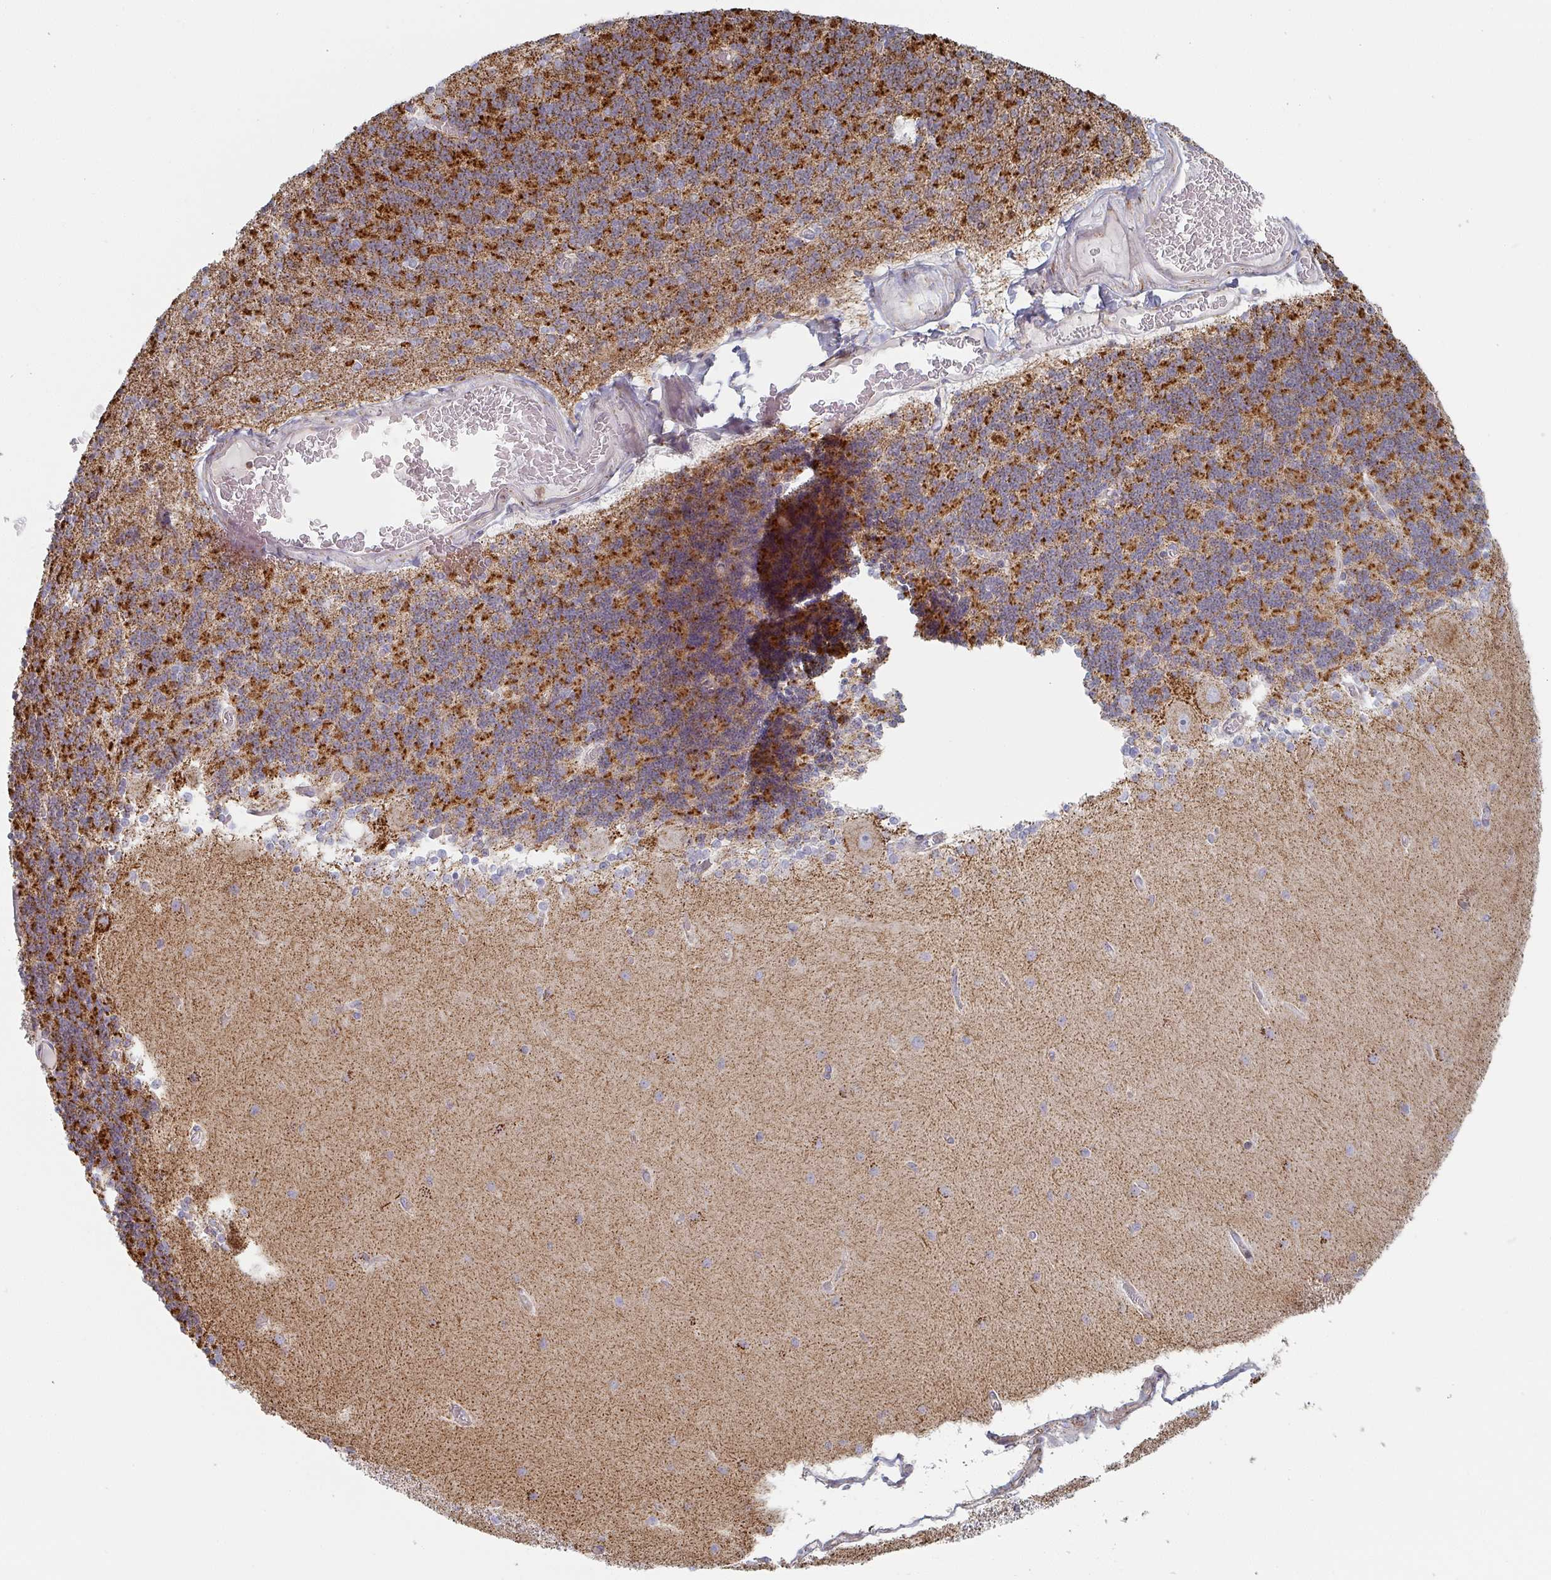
{"staining": {"intensity": "strong", "quantity": "25%-75%", "location": "cytoplasmic/membranous"}, "tissue": "cerebellum", "cell_type": "Cells in granular layer", "image_type": "normal", "snomed": [{"axis": "morphology", "description": "Normal tissue, NOS"}, {"axis": "topography", "description": "Cerebellum"}], "caption": "Normal cerebellum exhibits strong cytoplasmic/membranous positivity in approximately 25%-75% of cells in granular layer, visualized by immunohistochemistry.", "gene": "ZNF526", "patient": {"sex": "female", "age": 54}}